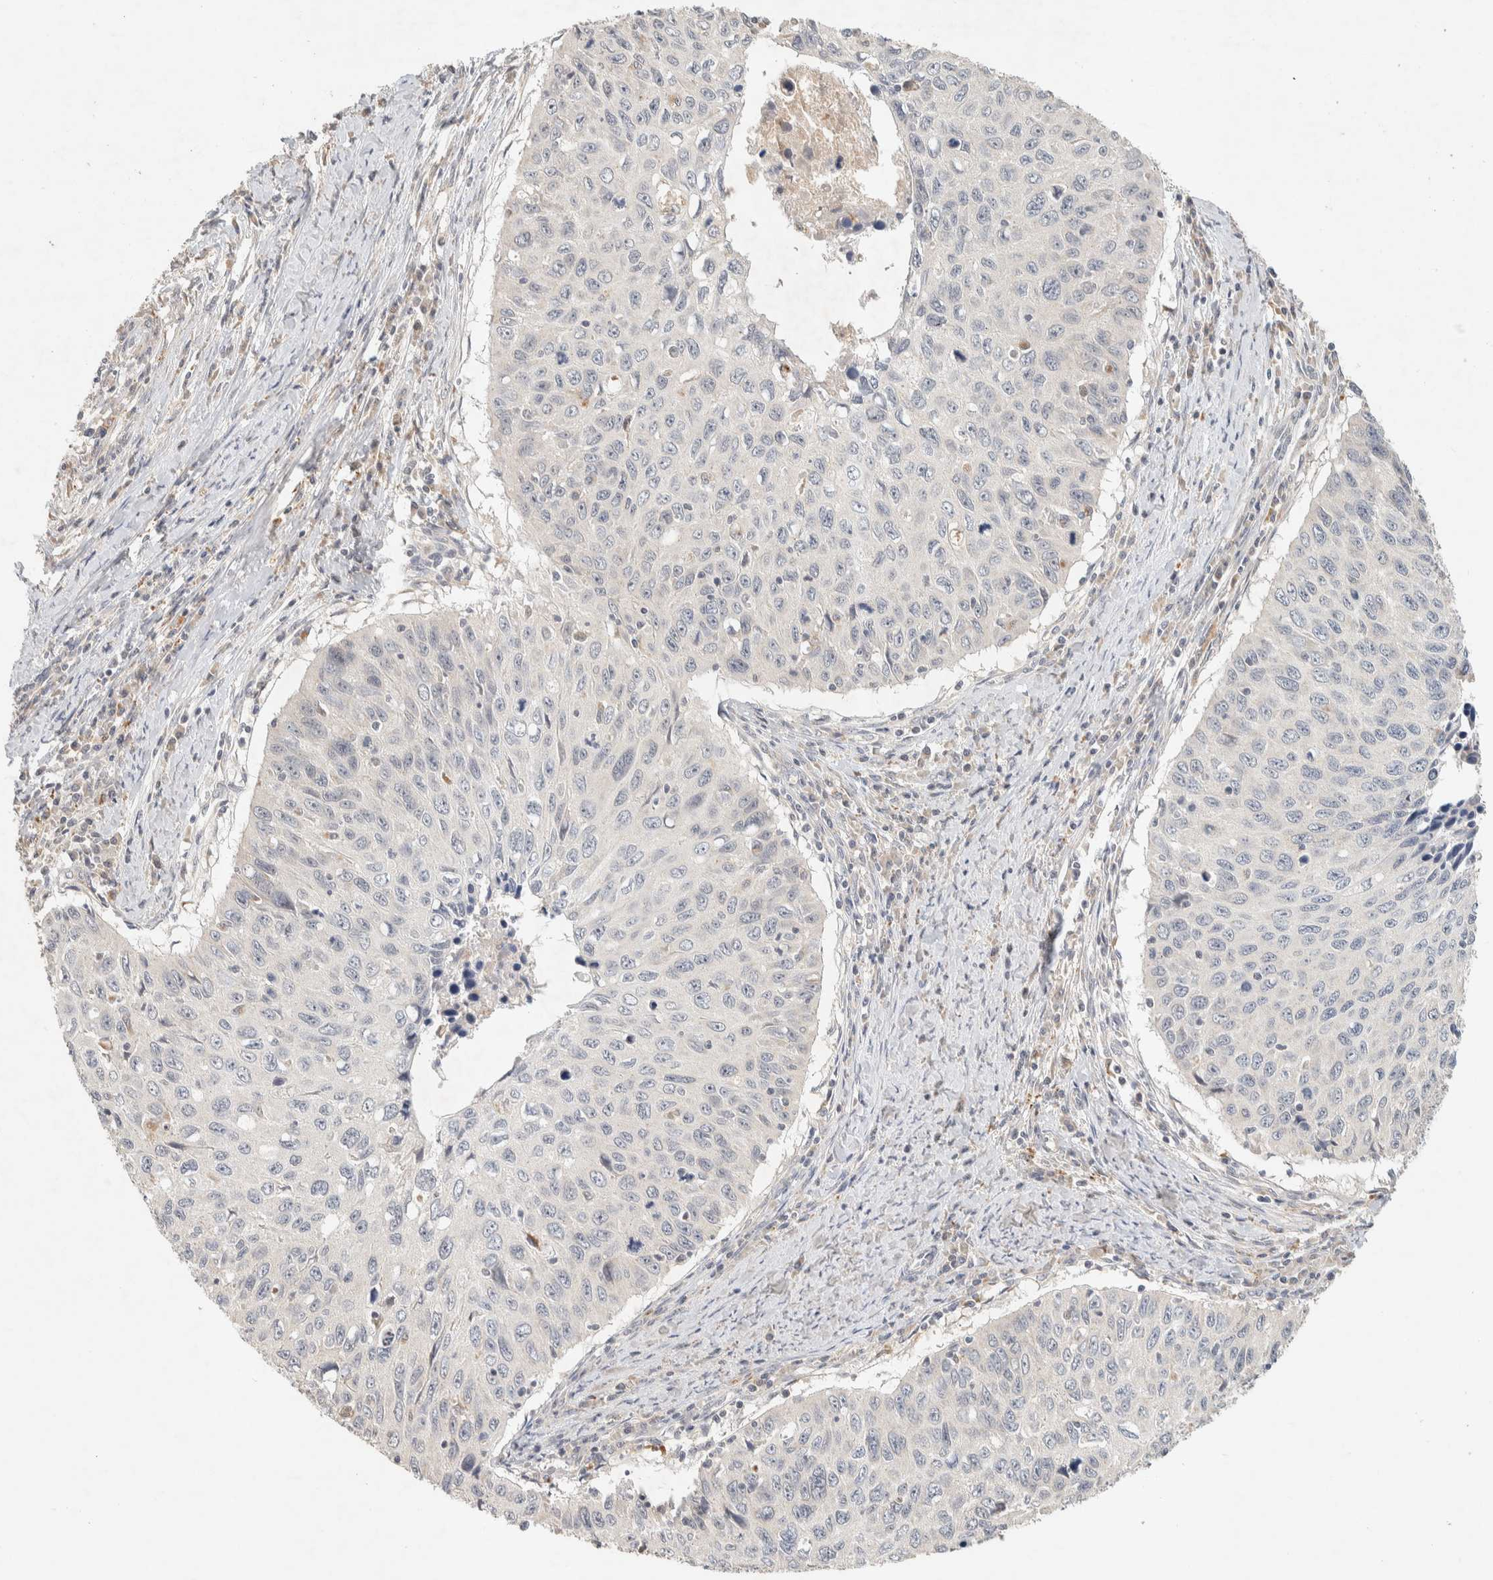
{"staining": {"intensity": "negative", "quantity": "none", "location": "none"}, "tissue": "cervical cancer", "cell_type": "Tumor cells", "image_type": "cancer", "snomed": [{"axis": "morphology", "description": "Squamous cell carcinoma, NOS"}, {"axis": "topography", "description": "Cervix"}], "caption": "Cervical squamous cell carcinoma was stained to show a protein in brown. There is no significant positivity in tumor cells. (Stains: DAB immunohistochemistry with hematoxylin counter stain, Microscopy: brightfield microscopy at high magnification).", "gene": "ITPA", "patient": {"sex": "female", "age": 53}}